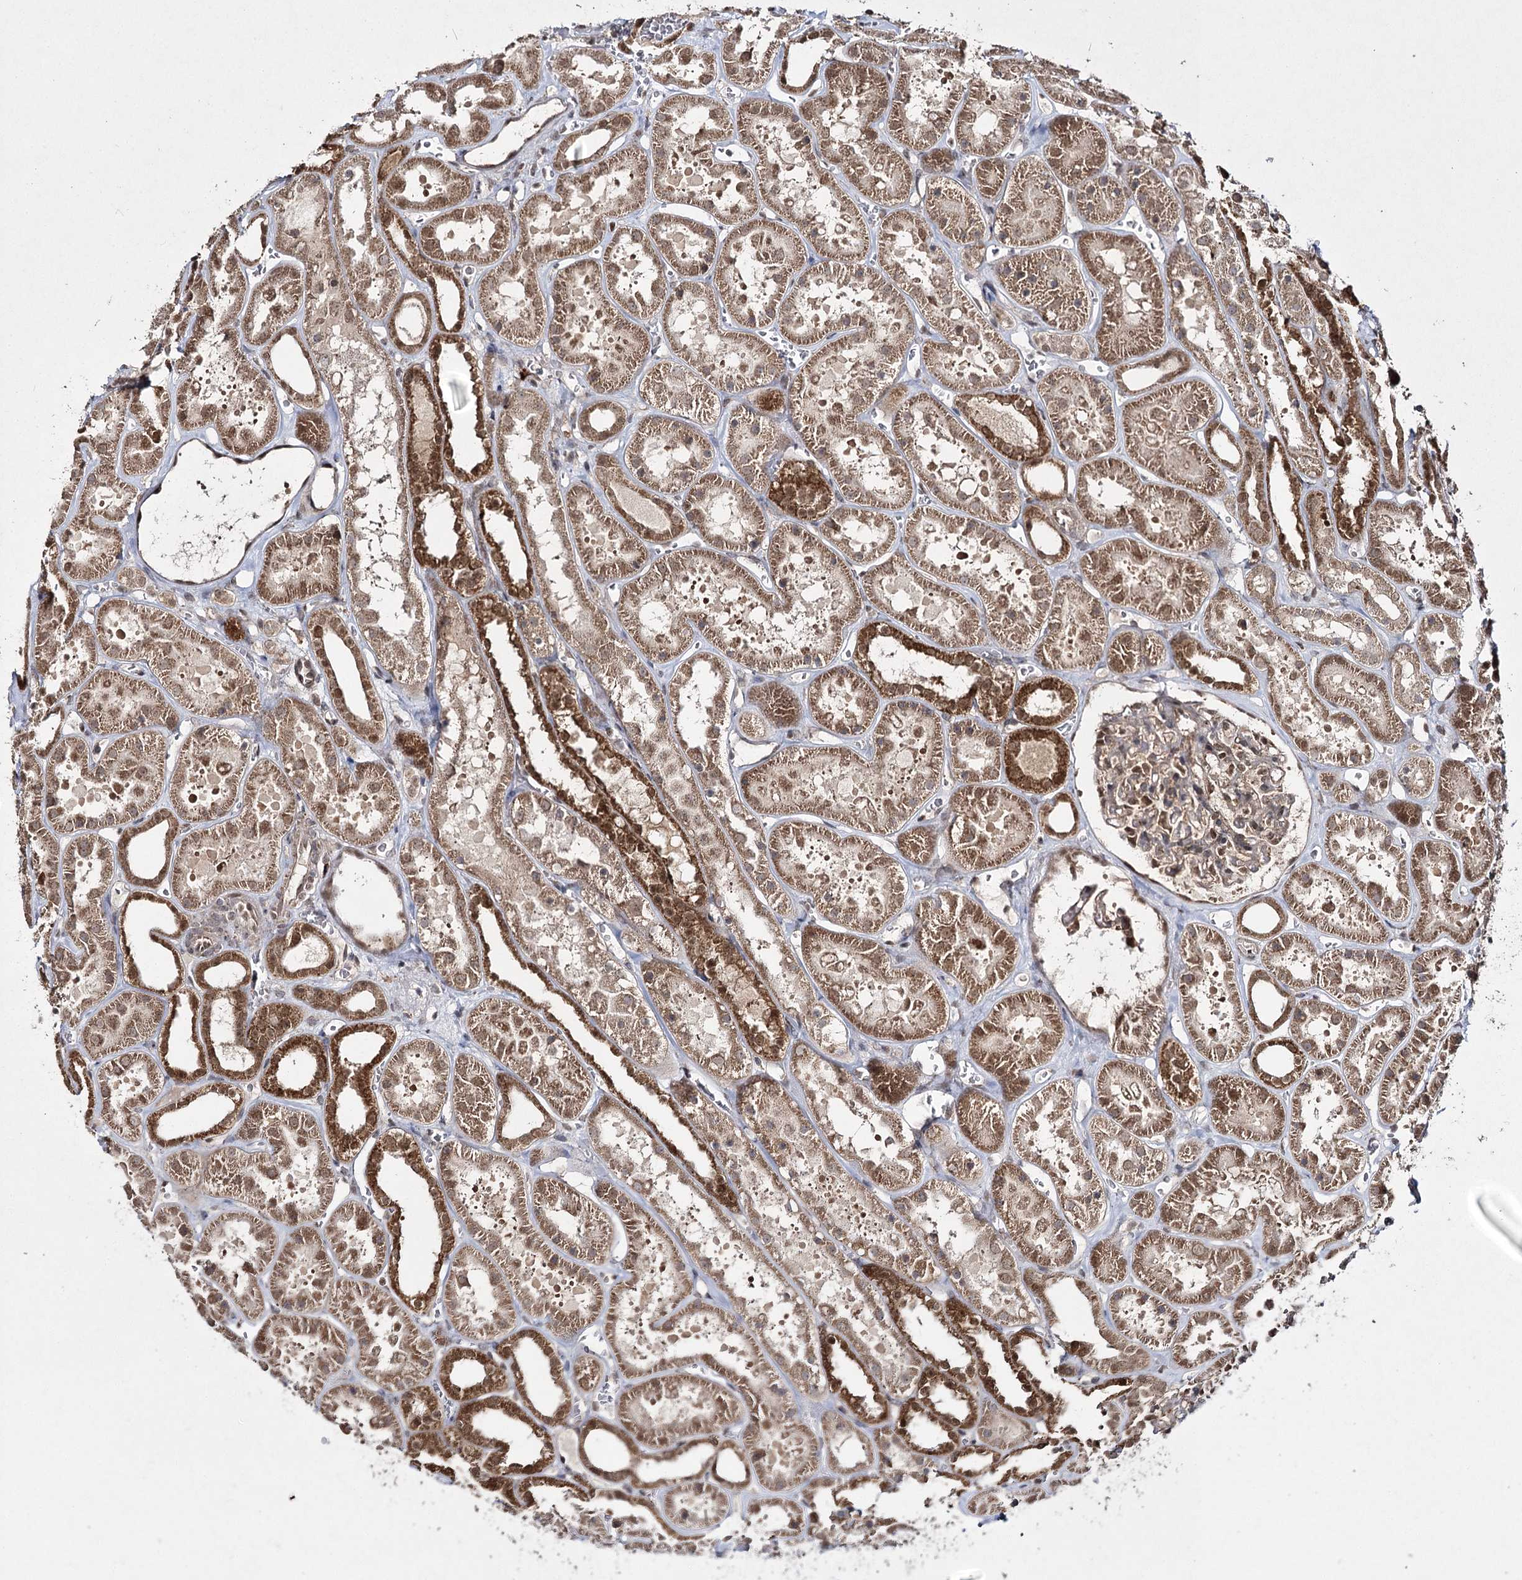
{"staining": {"intensity": "moderate", "quantity": ">75%", "location": "cytoplasmic/membranous,nuclear"}, "tissue": "kidney", "cell_type": "Cells in glomeruli", "image_type": "normal", "snomed": [{"axis": "morphology", "description": "Normal tissue, NOS"}, {"axis": "topography", "description": "Kidney"}], "caption": "IHC of unremarkable human kidney displays medium levels of moderate cytoplasmic/membranous,nuclear expression in approximately >75% of cells in glomeruli.", "gene": "TRNT1", "patient": {"sex": "female", "age": 41}}